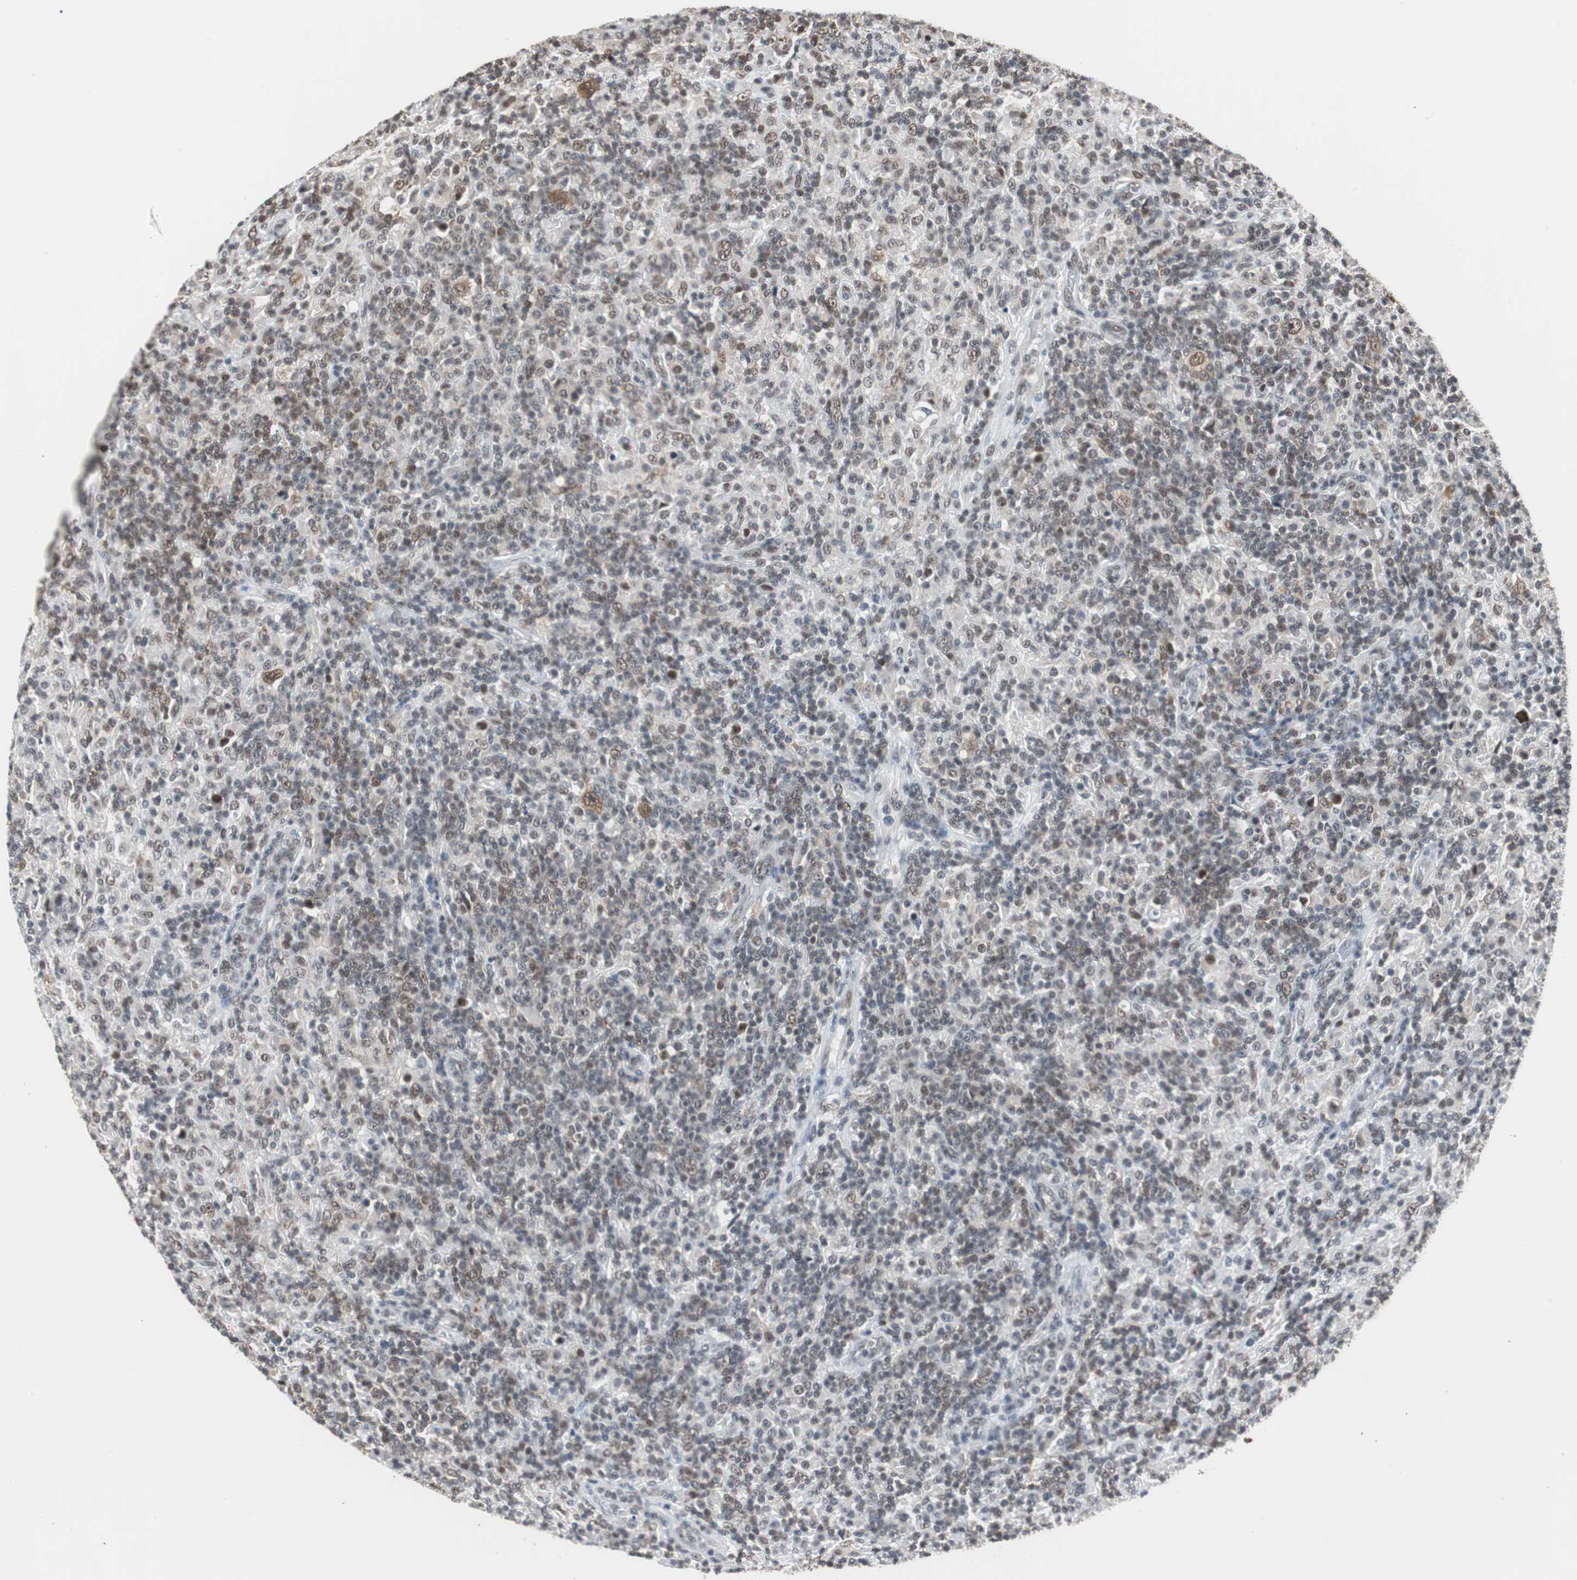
{"staining": {"intensity": "moderate", "quantity": "25%-75%", "location": "nuclear"}, "tissue": "lymphoma", "cell_type": "Tumor cells", "image_type": "cancer", "snomed": [{"axis": "morphology", "description": "Hodgkin's disease, NOS"}, {"axis": "topography", "description": "Lymph node"}], "caption": "Human Hodgkin's disease stained with a brown dye reveals moderate nuclear positive expression in approximately 25%-75% of tumor cells.", "gene": "TAF7", "patient": {"sex": "male", "age": 70}}